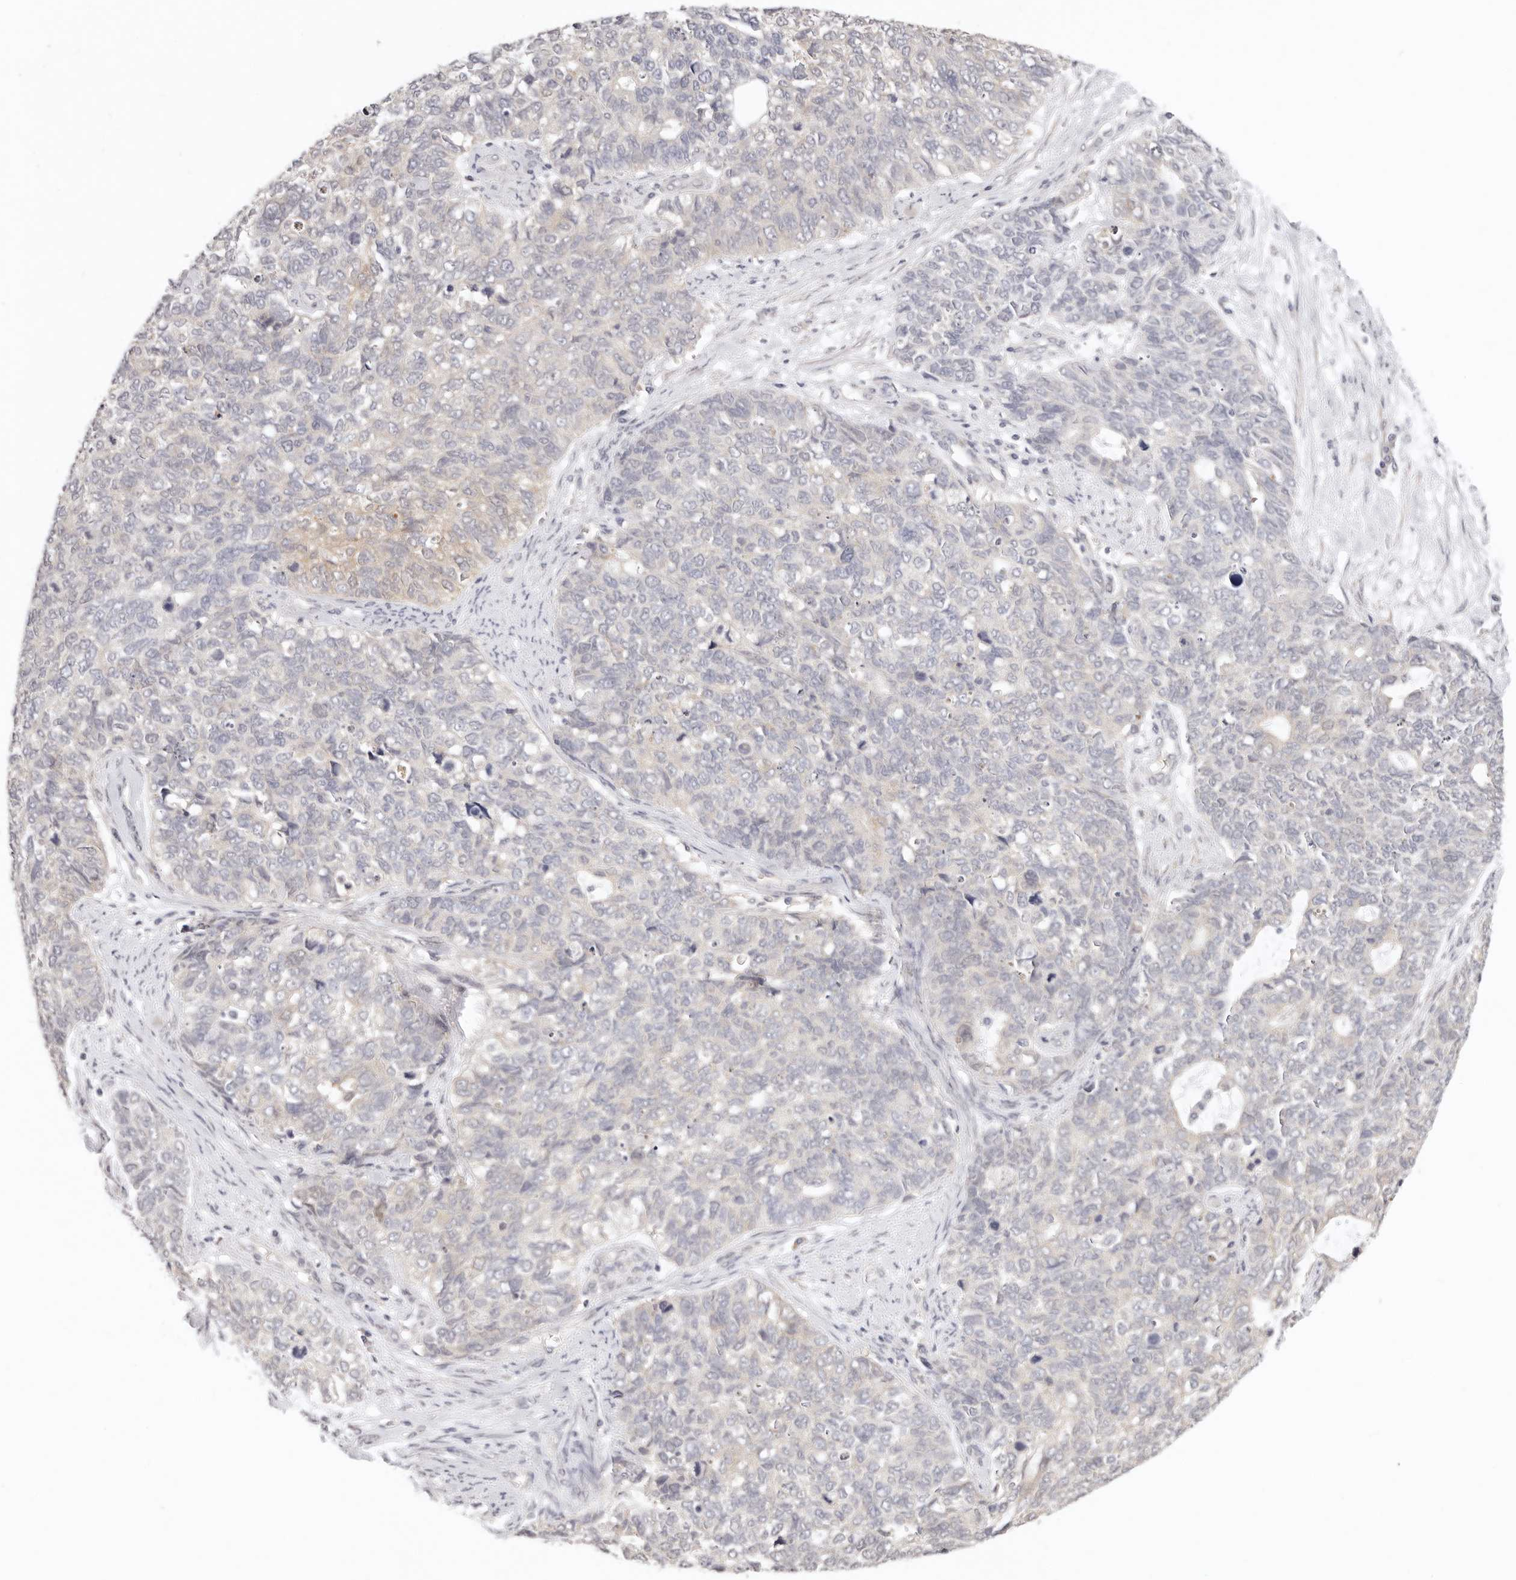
{"staining": {"intensity": "weak", "quantity": "<25%", "location": "cytoplasmic/membranous"}, "tissue": "cervical cancer", "cell_type": "Tumor cells", "image_type": "cancer", "snomed": [{"axis": "morphology", "description": "Squamous cell carcinoma, NOS"}, {"axis": "topography", "description": "Cervix"}], "caption": "Tumor cells show no significant protein staining in cervical cancer.", "gene": "GGPS1", "patient": {"sex": "female", "age": 63}}